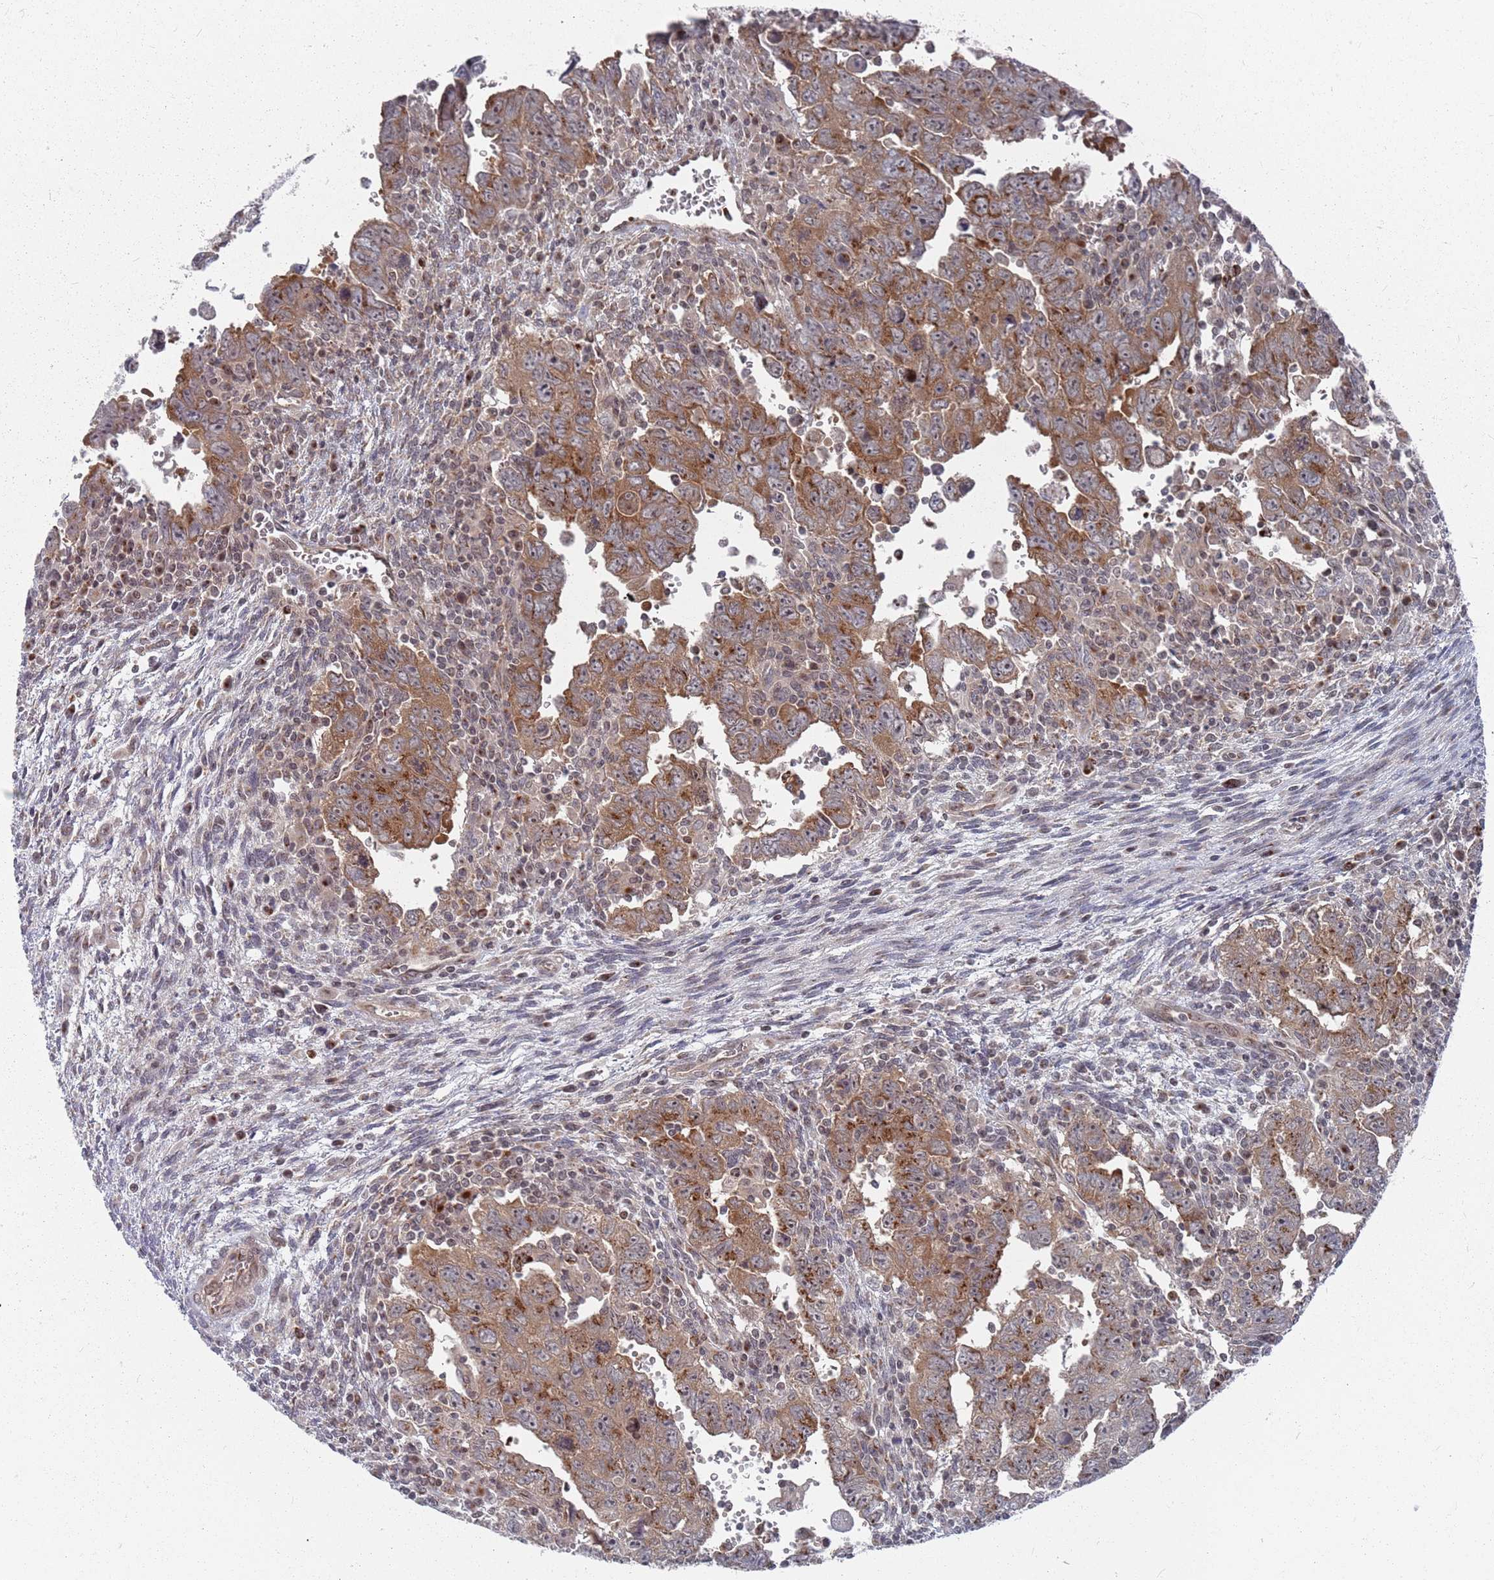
{"staining": {"intensity": "moderate", "quantity": ">75%", "location": "cytoplasmic/membranous"}, "tissue": "testis cancer", "cell_type": "Tumor cells", "image_type": "cancer", "snomed": [{"axis": "morphology", "description": "Carcinoma, Embryonal, NOS"}, {"axis": "topography", "description": "Testis"}], "caption": "Testis cancer was stained to show a protein in brown. There is medium levels of moderate cytoplasmic/membranous expression in approximately >75% of tumor cells. The protein of interest is stained brown, and the nuclei are stained in blue (DAB (3,3'-diaminobenzidine) IHC with brightfield microscopy, high magnification).", "gene": "FMO4", "patient": {"sex": "male", "age": 28}}